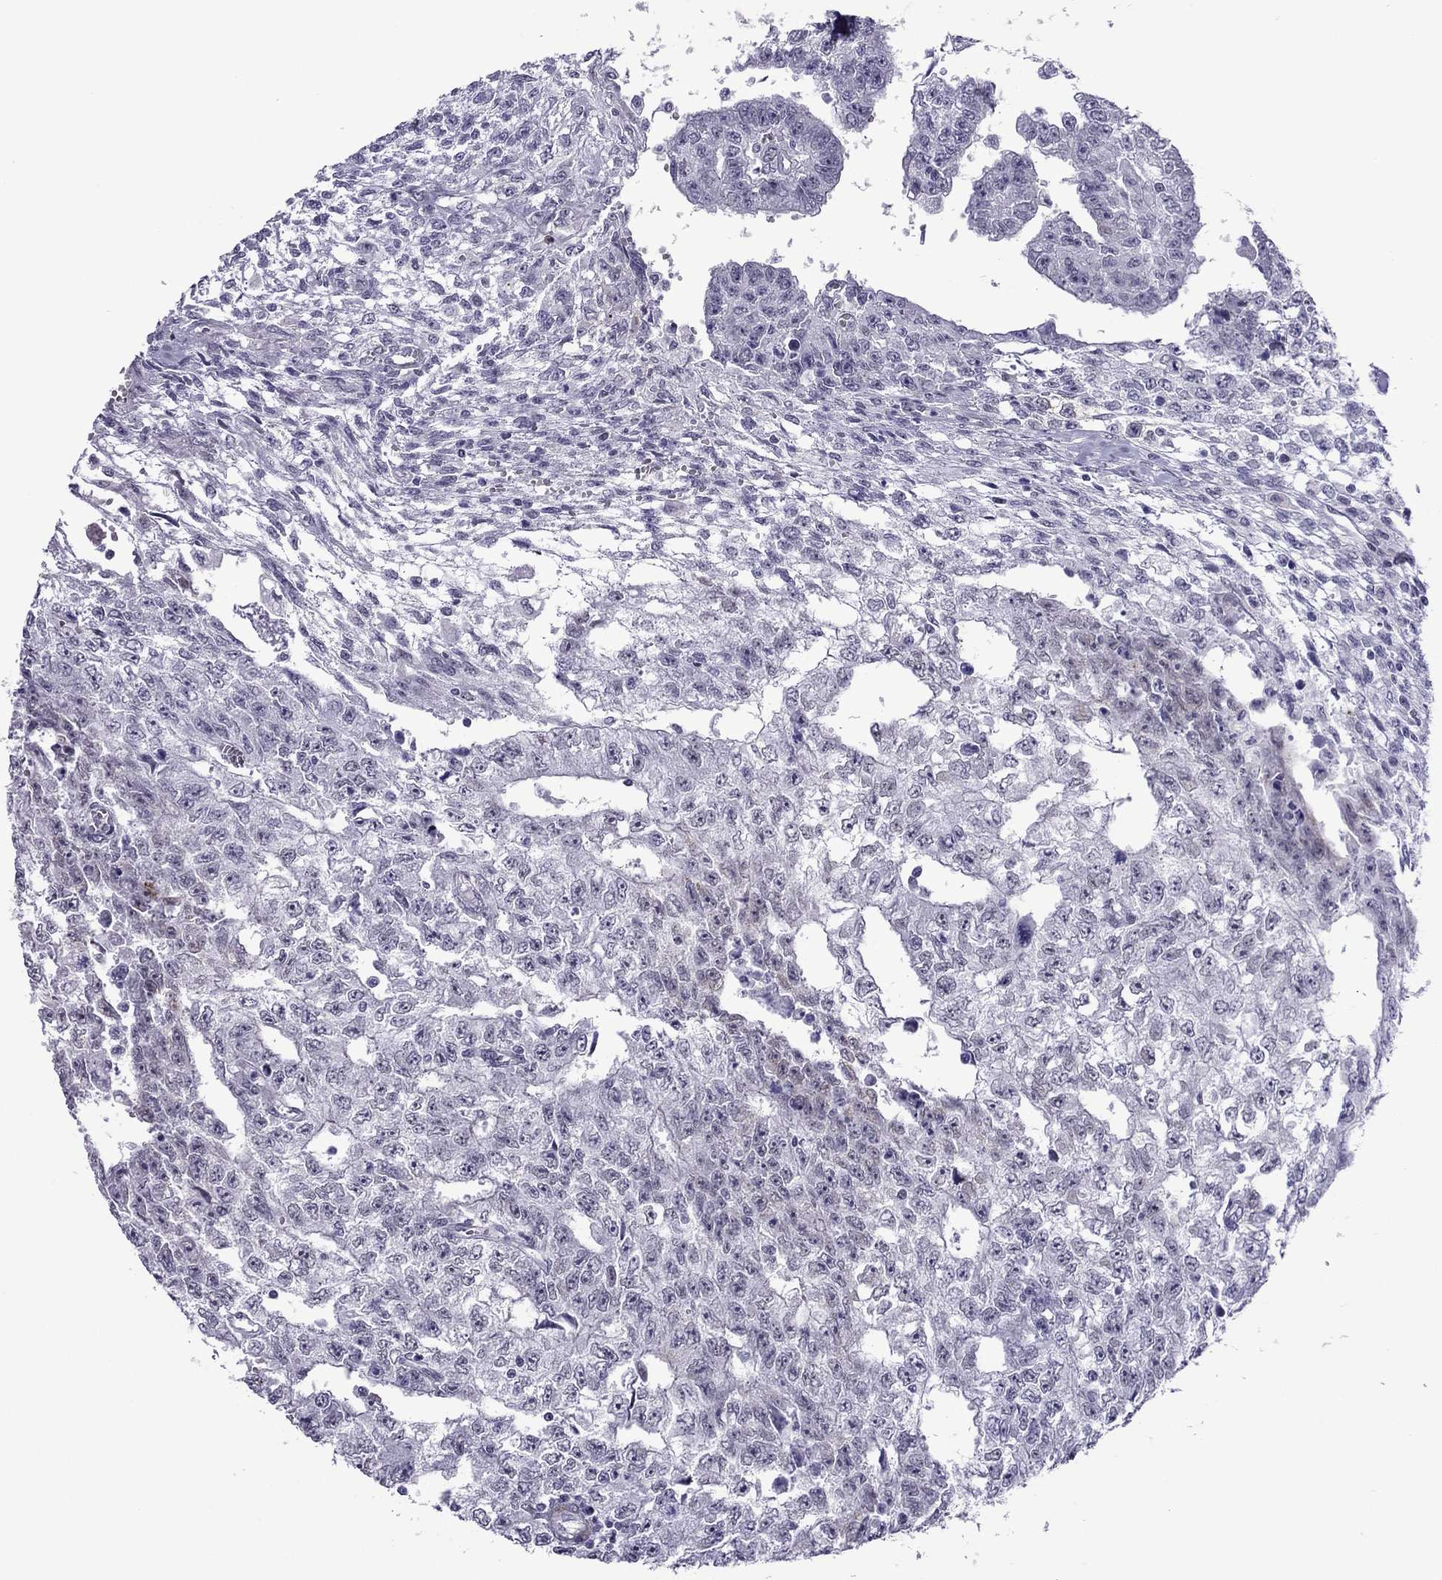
{"staining": {"intensity": "negative", "quantity": "none", "location": "none"}, "tissue": "testis cancer", "cell_type": "Tumor cells", "image_type": "cancer", "snomed": [{"axis": "morphology", "description": "Carcinoma, Embryonal, NOS"}, {"axis": "morphology", "description": "Teratoma, malignant, NOS"}, {"axis": "topography", "description": "Testis"}], "caption": "Immunohistochemistry (IHC) of testis malignant teratoma displays no staining in tumor cells.", "gene": "ZNF646", "patient": {"sex": "male", "age": 24}}